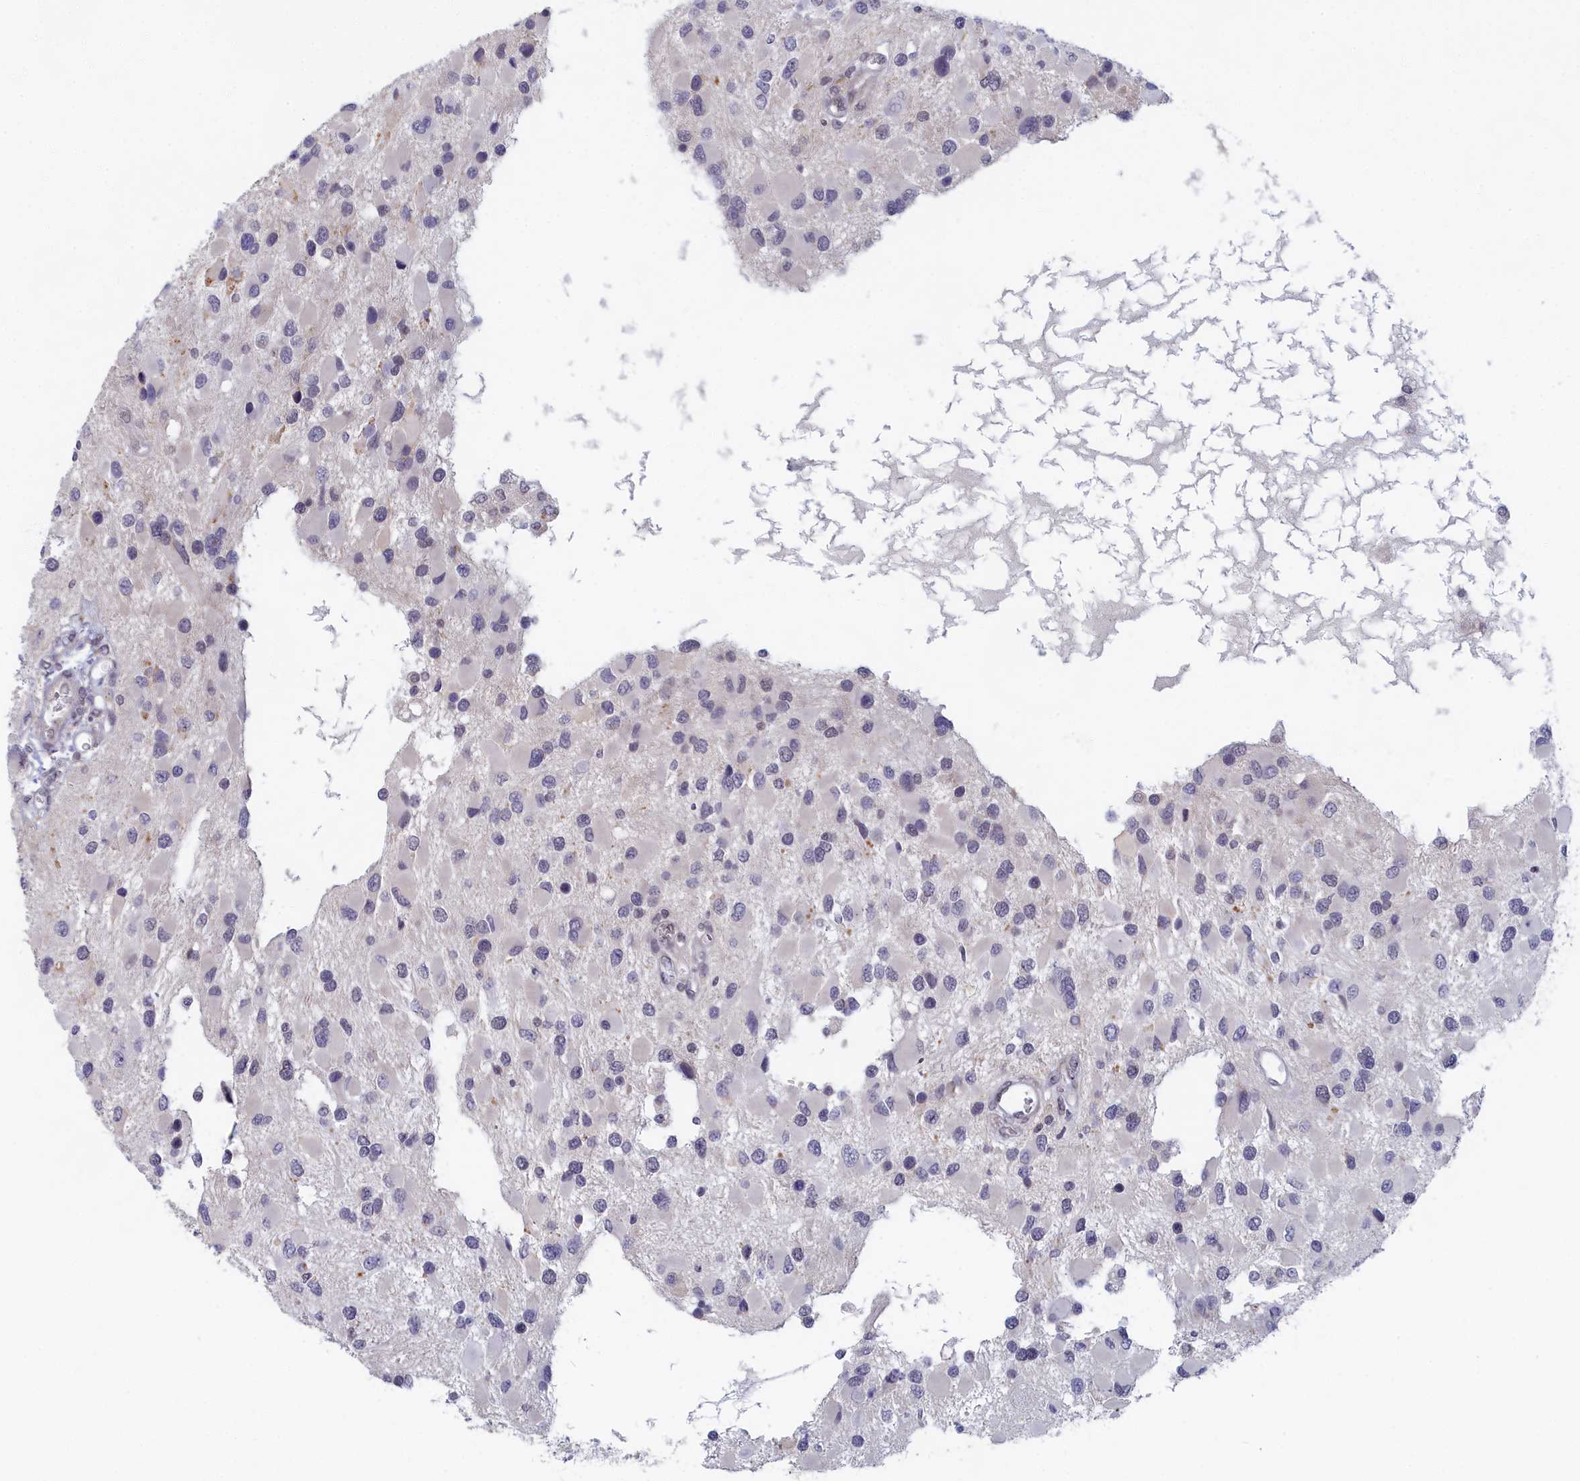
{"staining": {"intensity": "negative", "quantity": "none", "location": "none"}, "tissue": "glioma", "cell_type": "Tumor cells", "image_type": "cancer", "snomed": [{"axis": "morphology", "description": "Glioma, malignant, High grade"}, {"axis": "topography", "description": "Brain"}], "caption": "Immunohistochemistry (IHC) micrograph of neoplastic tissue: malignant glioma (high-grade) stained with DAB shows no significant protein expression in tumor cells. (DAB IHC visualized using brightfield microscopy, high magnification).", "gene": "DNAJC17", "patient": {"sex": "male", "age": 53}}